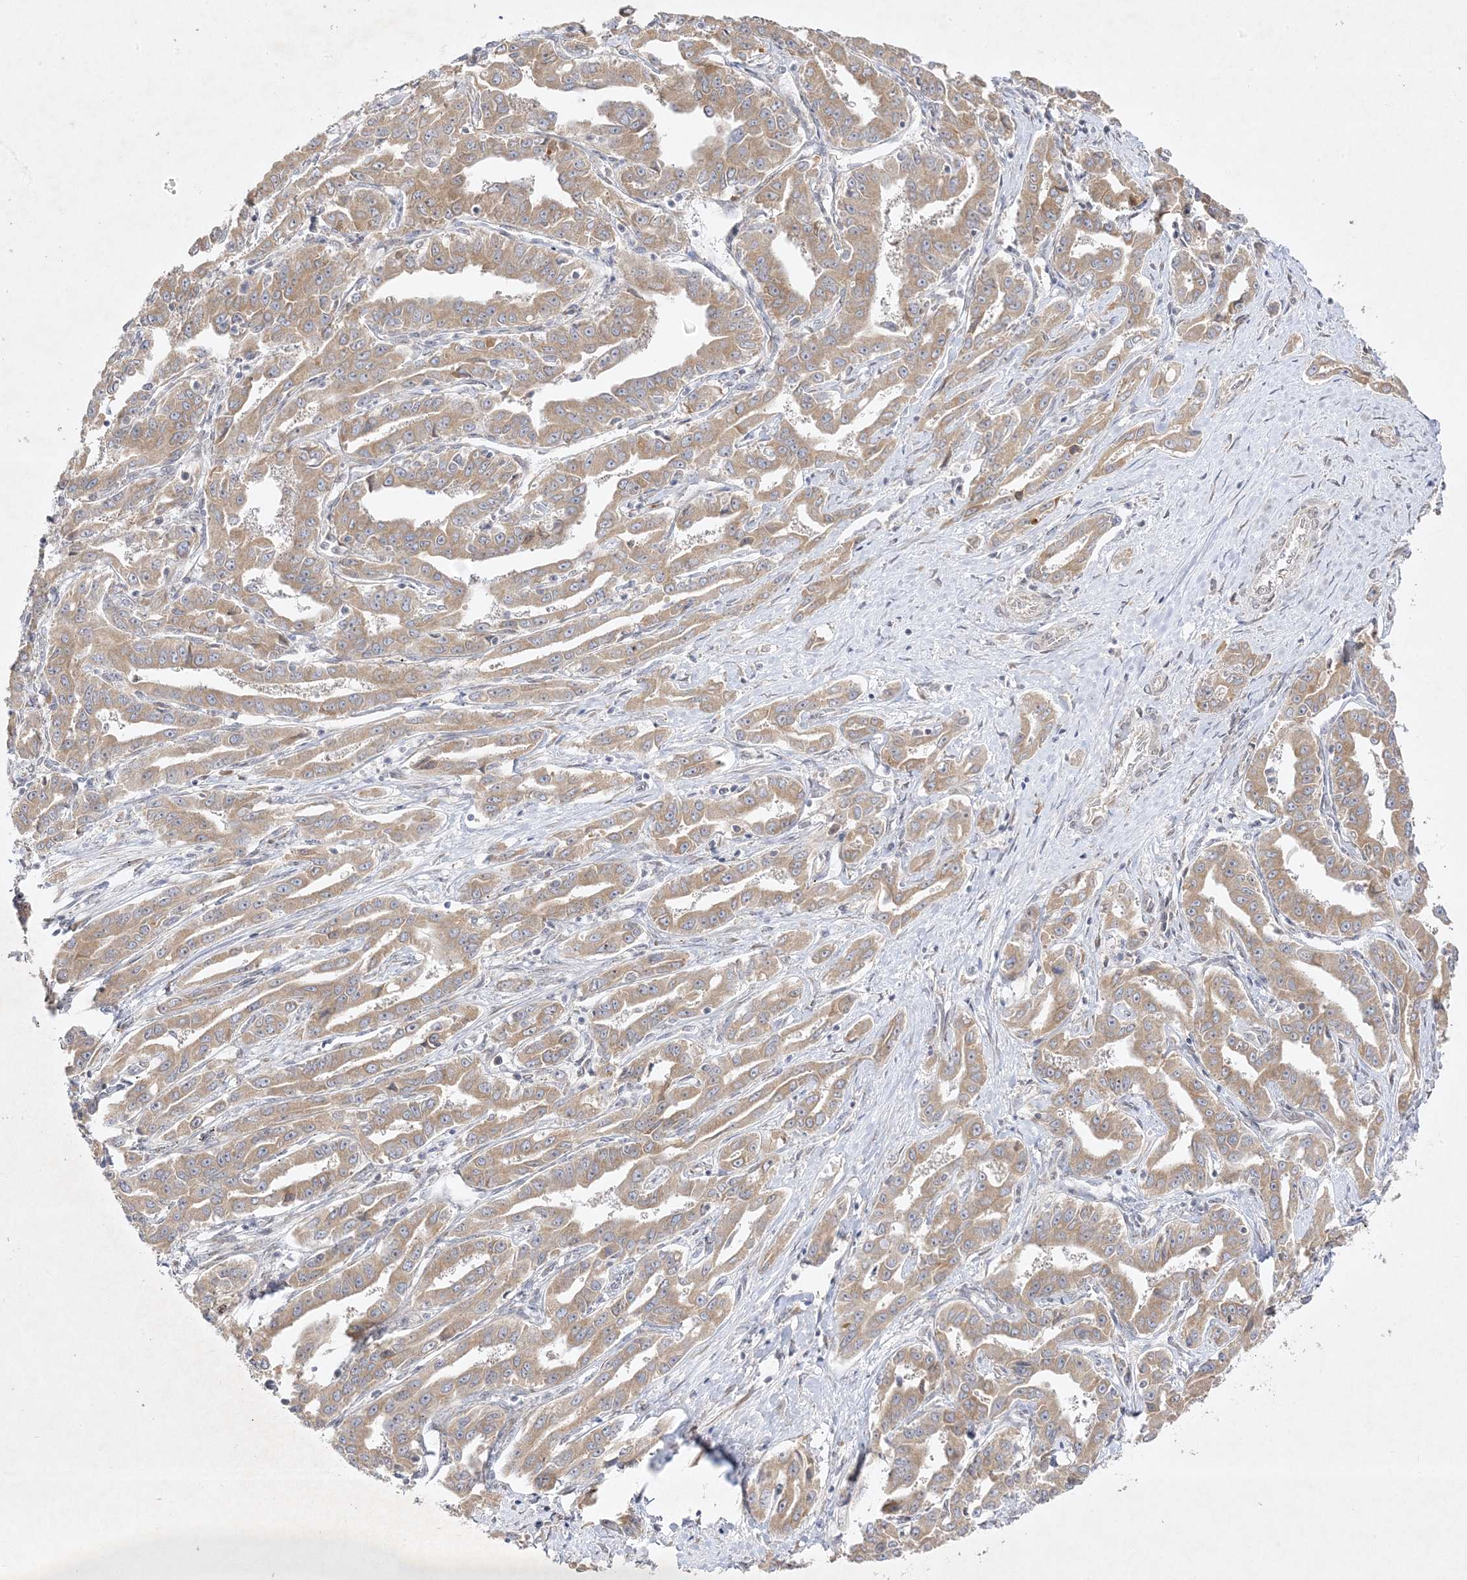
{"staining": {"intensity": "moderate", "quantity": ">75%", "location": "cytoplasmic/membranous"}, "tissue": "liver cancer", "cell_type": "Tumor cells", "image_type": "cancer", "snomed": [{"axis": "morphology", "description": "Cholangiocarcinoma"}, {"axis": "topography", "description": "Liver"}], "caption": "Protein expression analysis of human liver cancer (cholangiocarcinoma) reveals moderate cytoplasmic/membranous staining in approximately >75% of tumor cells.", "gene": "C2CD2", "patient": {"sex": "male", "age": 59}}